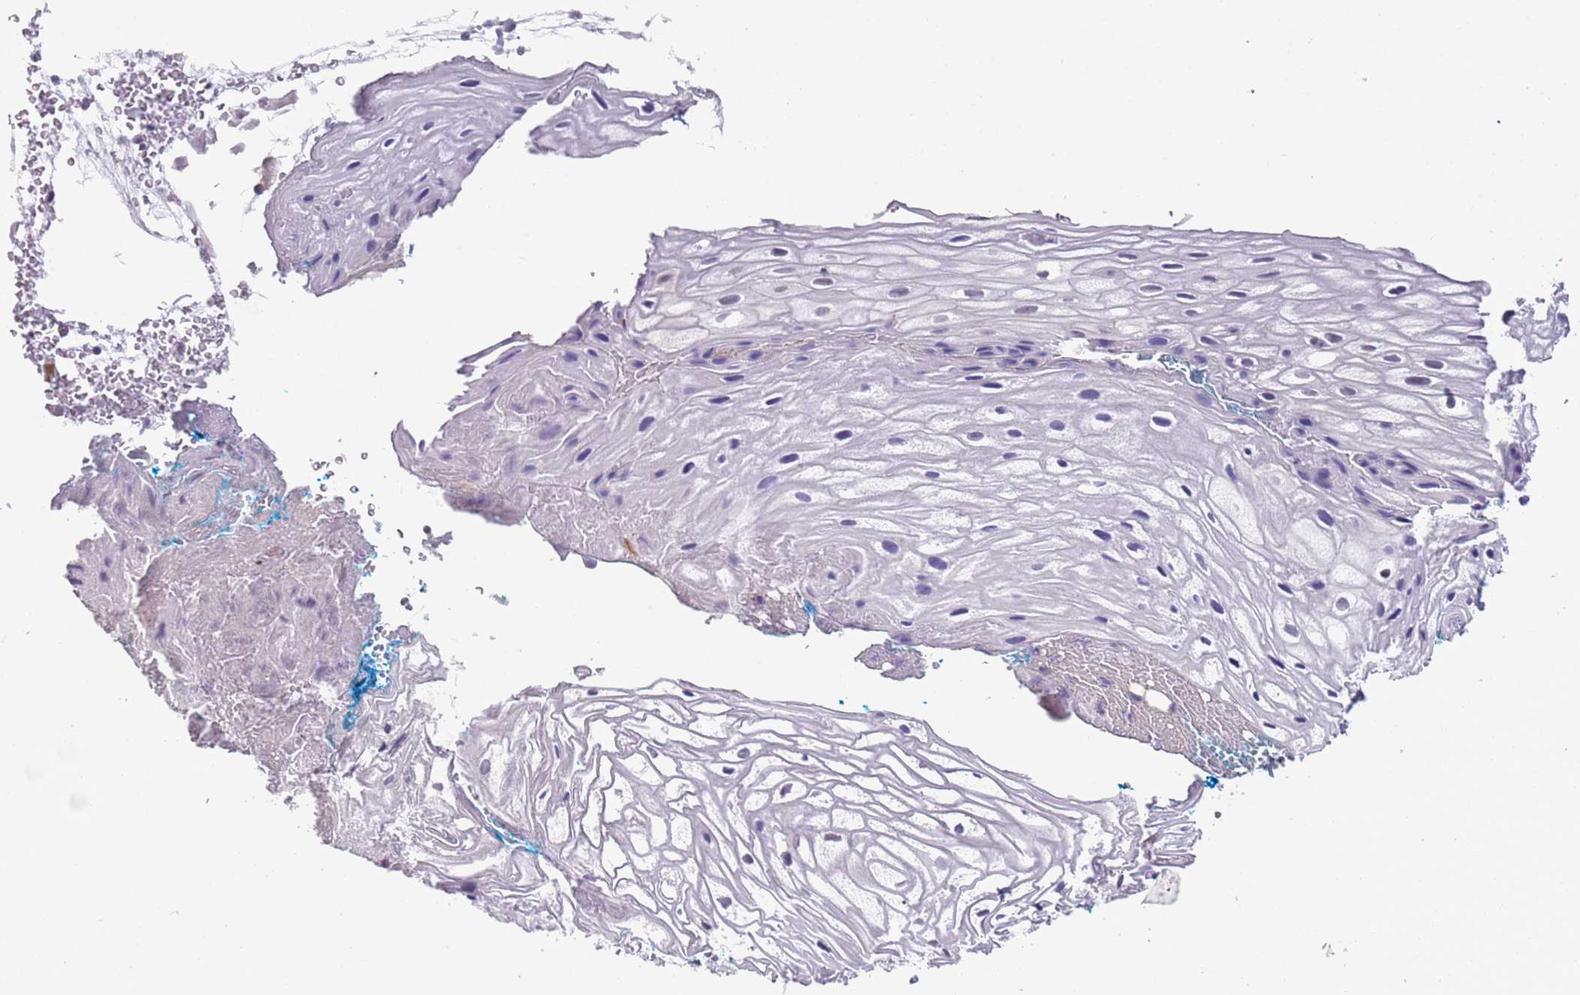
{"staining": {"intensity": "negative", "quantity": "none", "location": "none"}, "tissue": "vagina", "cell_type": "Squamous epithelial cells", "image_type": "normal", "snomed": [{"axis": "morphology", "description": "Normal tissue, NOS"}, {"axis": "morphology", "description": "Adenocarcinoma, NOS"}, {"axis": "topography", "description": "Rectum"}, {"axis": "topography", "description": "Vagina"}], "caption": "Immunohistochemical staining of benign human vagina reveals no significant staining in squamous epithelial cells.", "gene": "ENSG00000271254", "patient": {"sex": "female", "age": 71}}